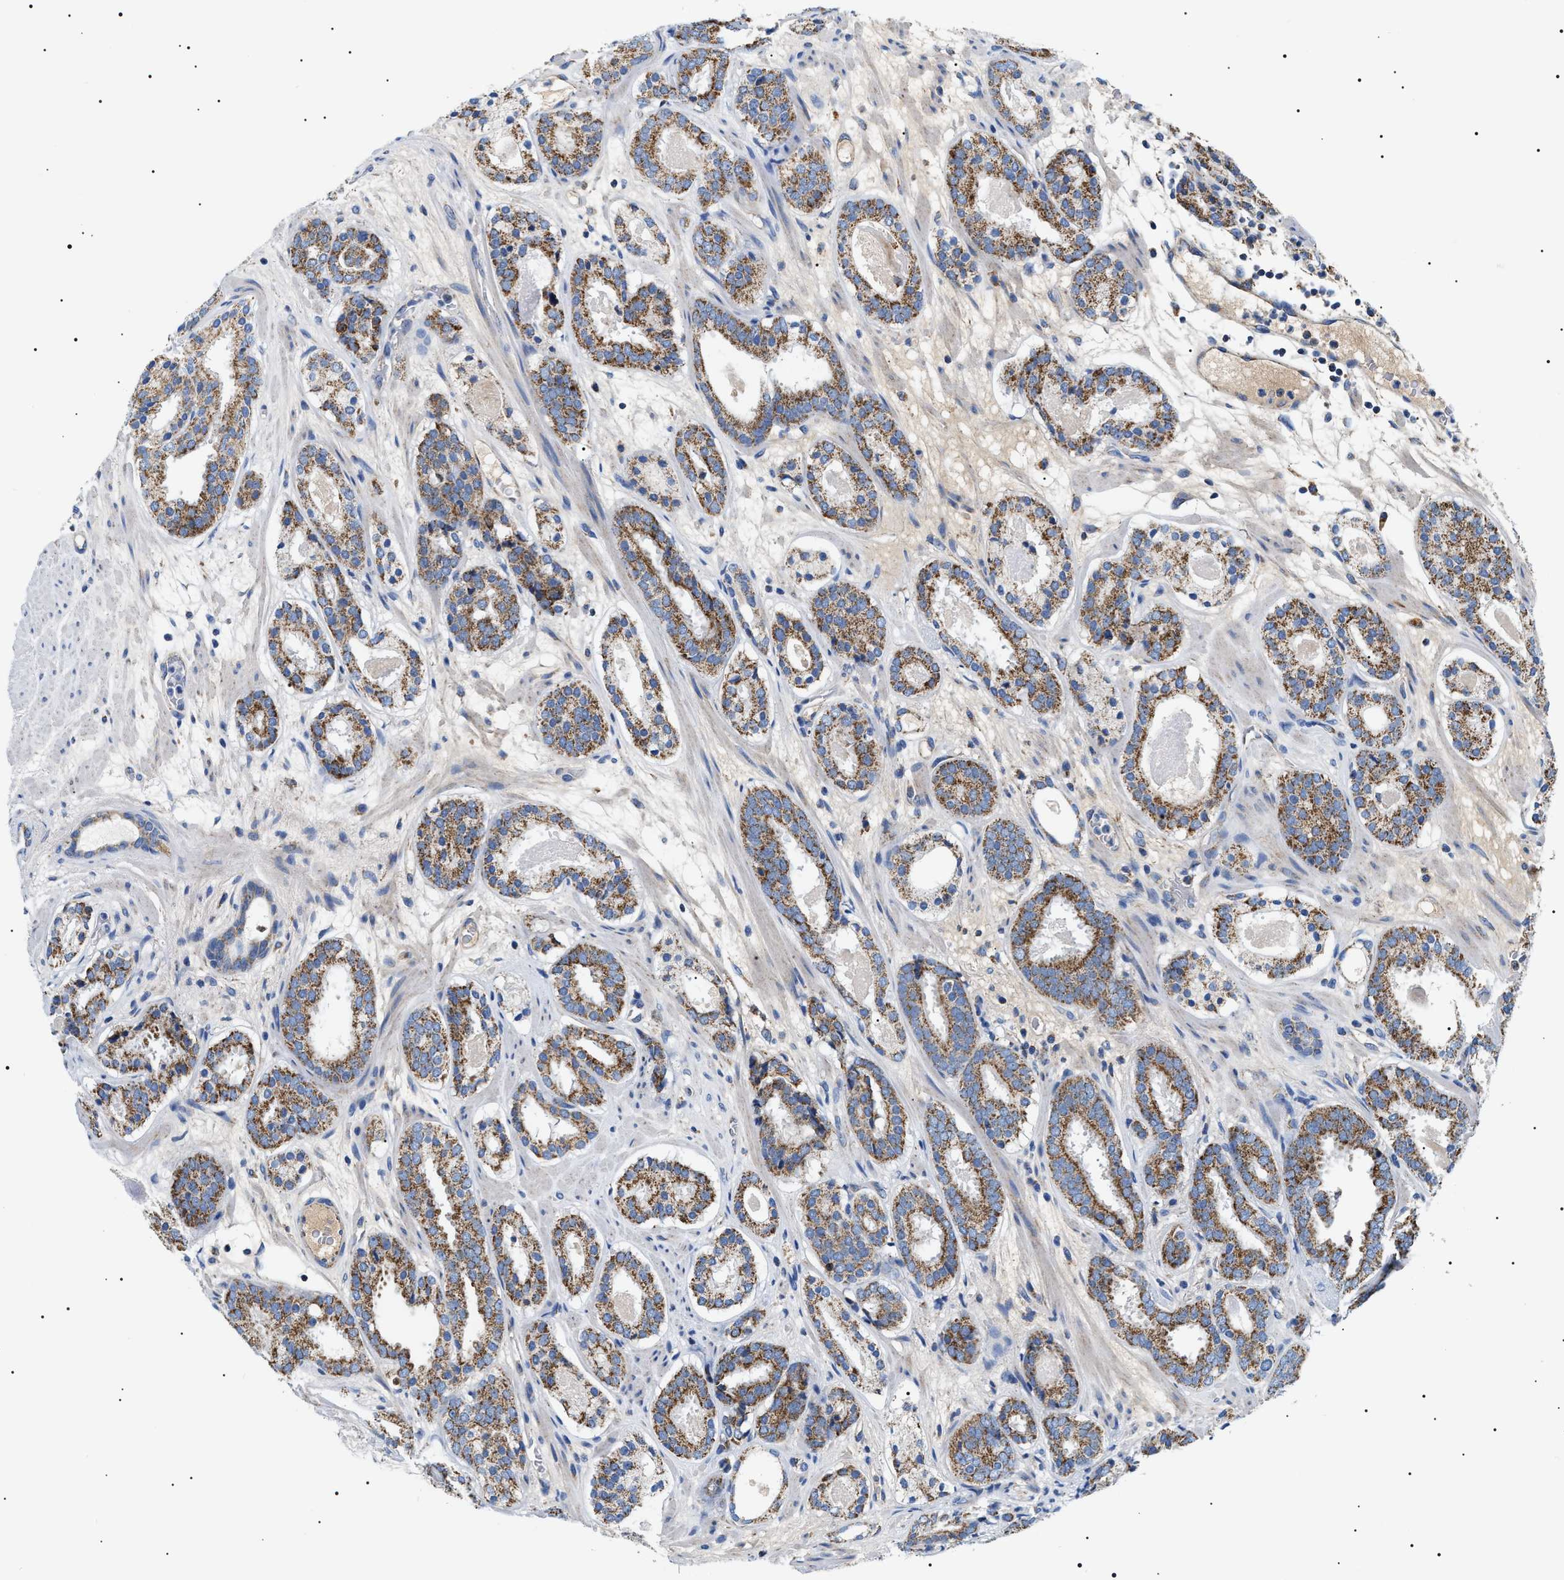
{"staining": {"intensity": "moderate", "quantity": ">75%", "location": "cytoplasmic/membranous"}, "tissue": "prostate cancer", "cell_type": "Tumor cells", "image_type": "cancer", "snomed": [{"axis": "morphology", "description": "Adenocarcinoma, Low grade"}, {"axis": "topography", "description": "Prostate"}], "caption": "This is an image of IHC staining of prostate low-grade adenocarcinoma, which shows moderate staining in the cytoplasmic/membranous of tumor cells.", "gene": "OXSM", "patient": {"sex": "male", "age": 69}}